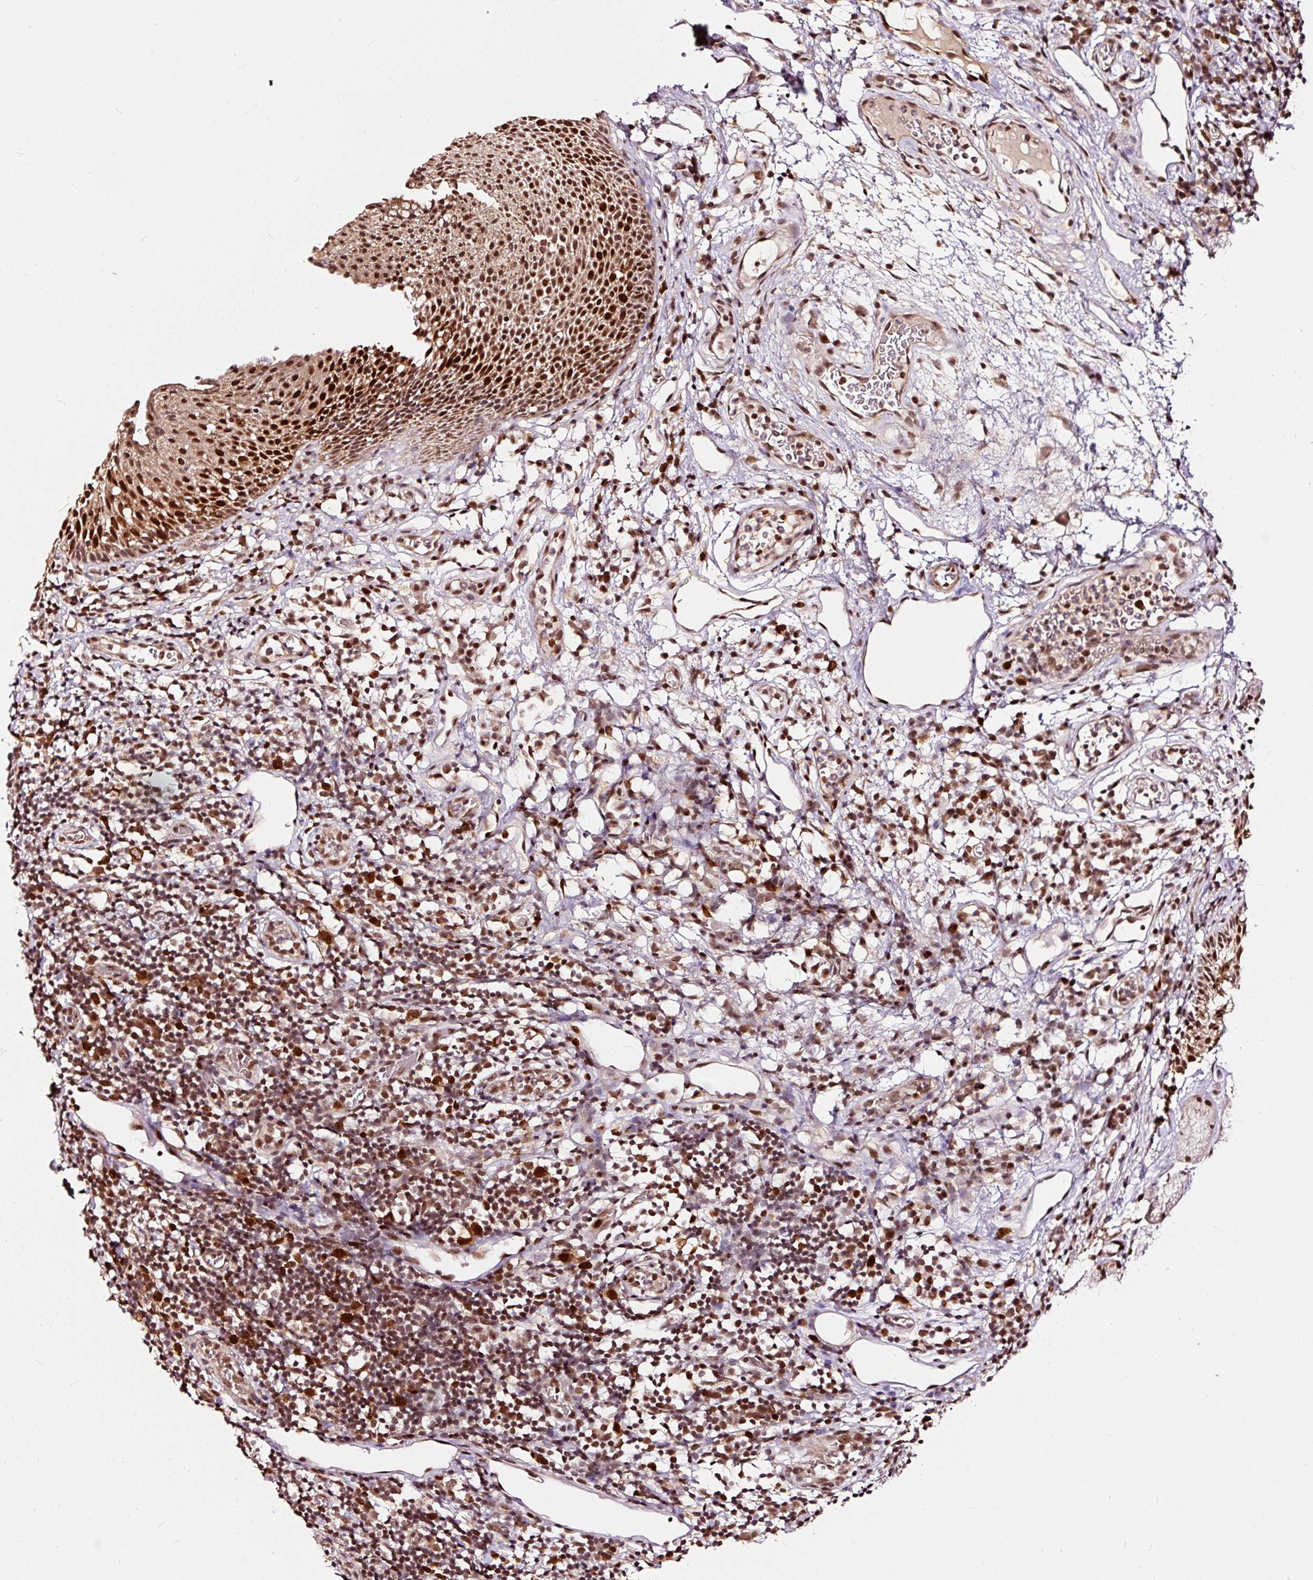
{"staining": {"intensity": "strong", "quantity": ">75%", "location": "cytoplasmic/membranous,nuclear"}, "tissue": "nasopharynx", "cell_type": "Respiratory epithelial cells", "image_type": "normal", "snomed": [{"axis": "morphology", "description": "Normal tissue, NOS"}, {"axis": "topography", "description": "Lymph node"}, {"axis": "topography", "description": "Cartilage tissue"}, {"axis": "topography", "description": "Nasopharynx"}], "caption": "Strong cytoplasmic/membranous,nuclear protein expression is appreciated in approximately >75% of respiratory epithelial cells in nasopharynx.", "gene": "RFC4", "patient": {"sex": "male", "age": 63}}